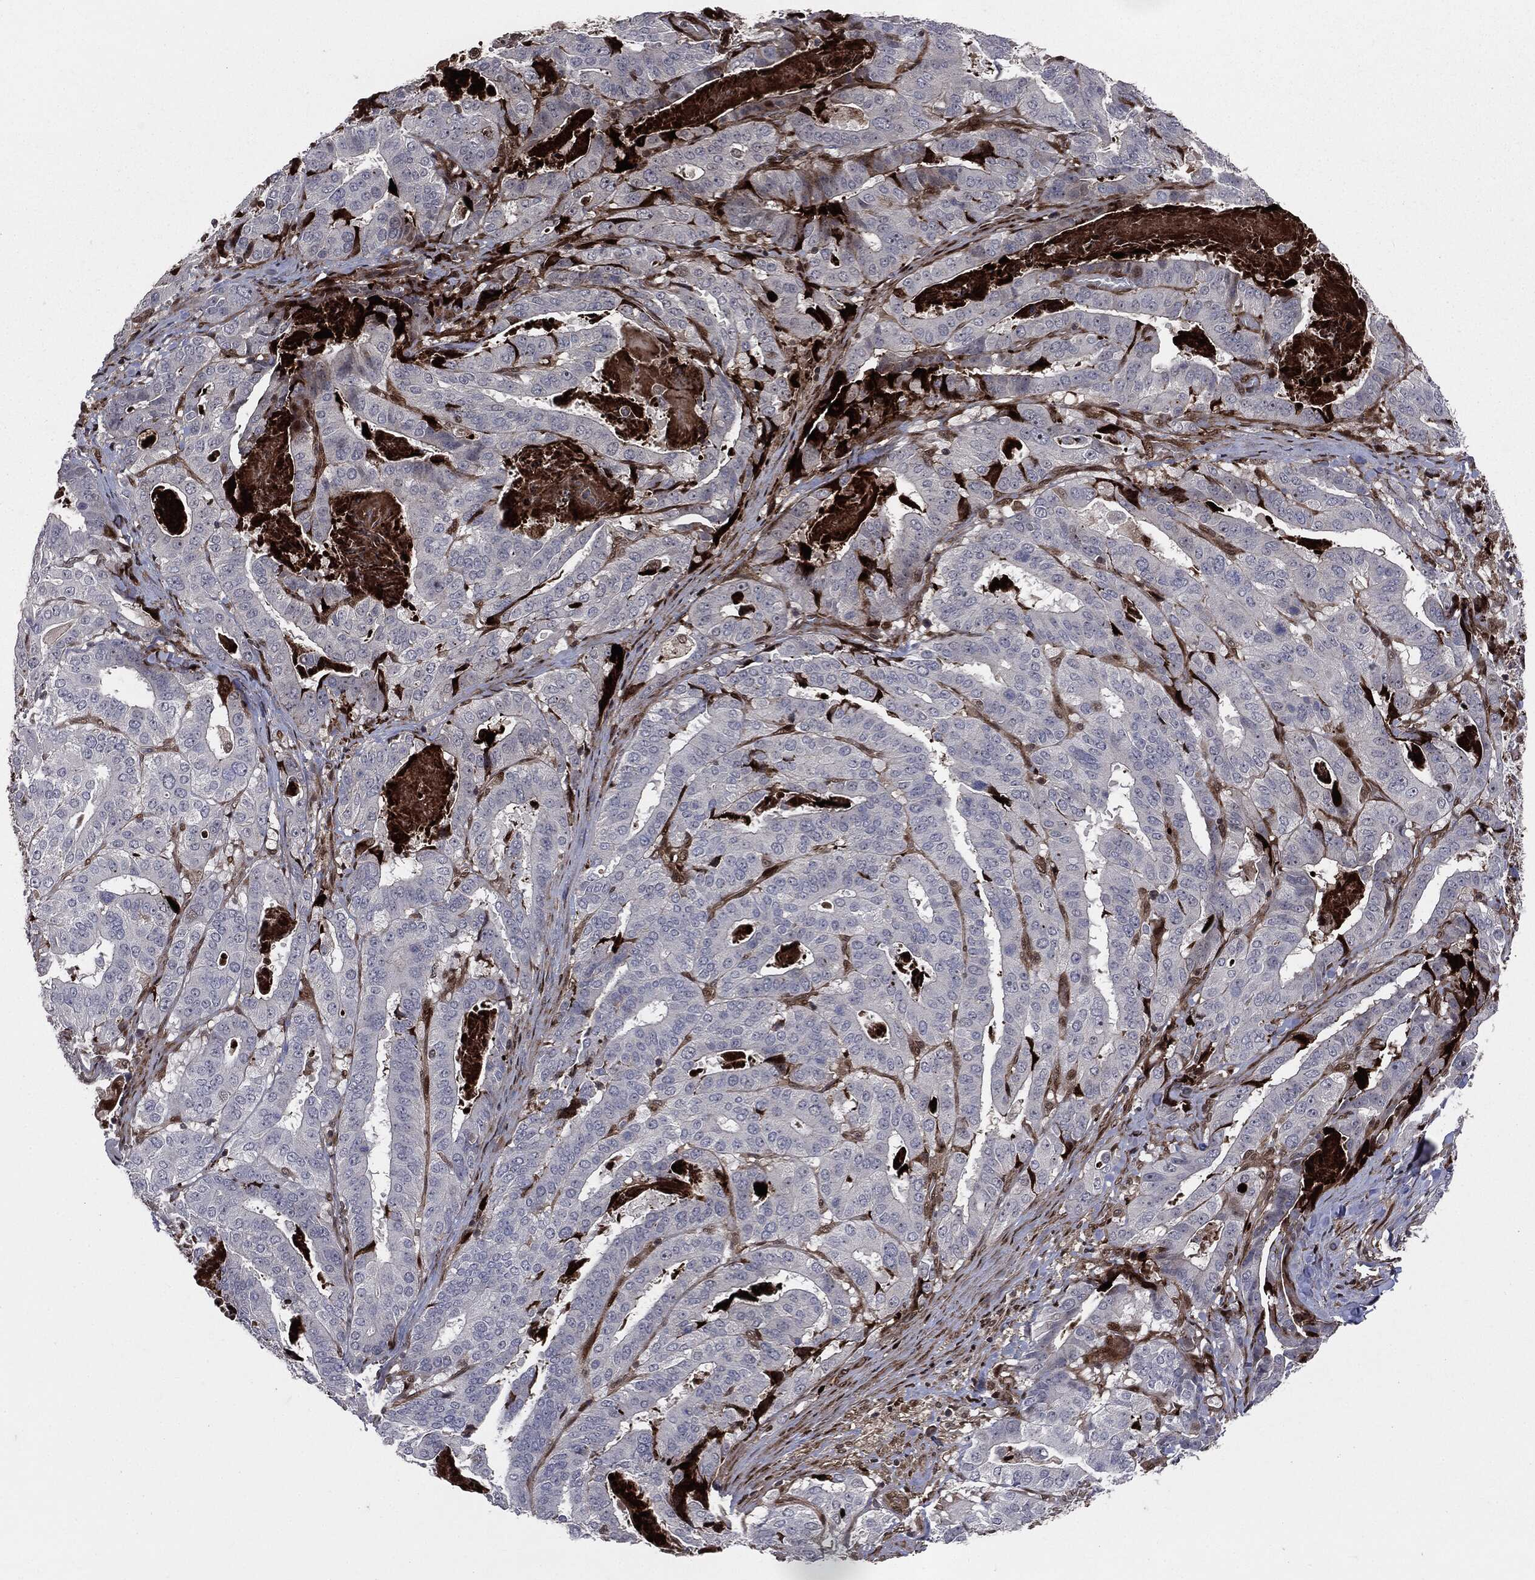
{"staining": {"intensity": "negative", "quantity": "none", "location": "none"}, "tissue": "stomach cancer", "cell_type": "Tumor cells", "image_type": "cancer", "snomed": [{"axis": "morphology", "description": "Adenocarcinoma, NOS"}, {"axis": "topography", "description": "Stomach"}], "caption": "This is an immunohistochemistry (IHC) photomicrograph of human stomach cancer (adenocarcinoma). There is no expression in tumor cells.", "gene": "SMAD4", "patient": {"sex": "male", "age": 48}}